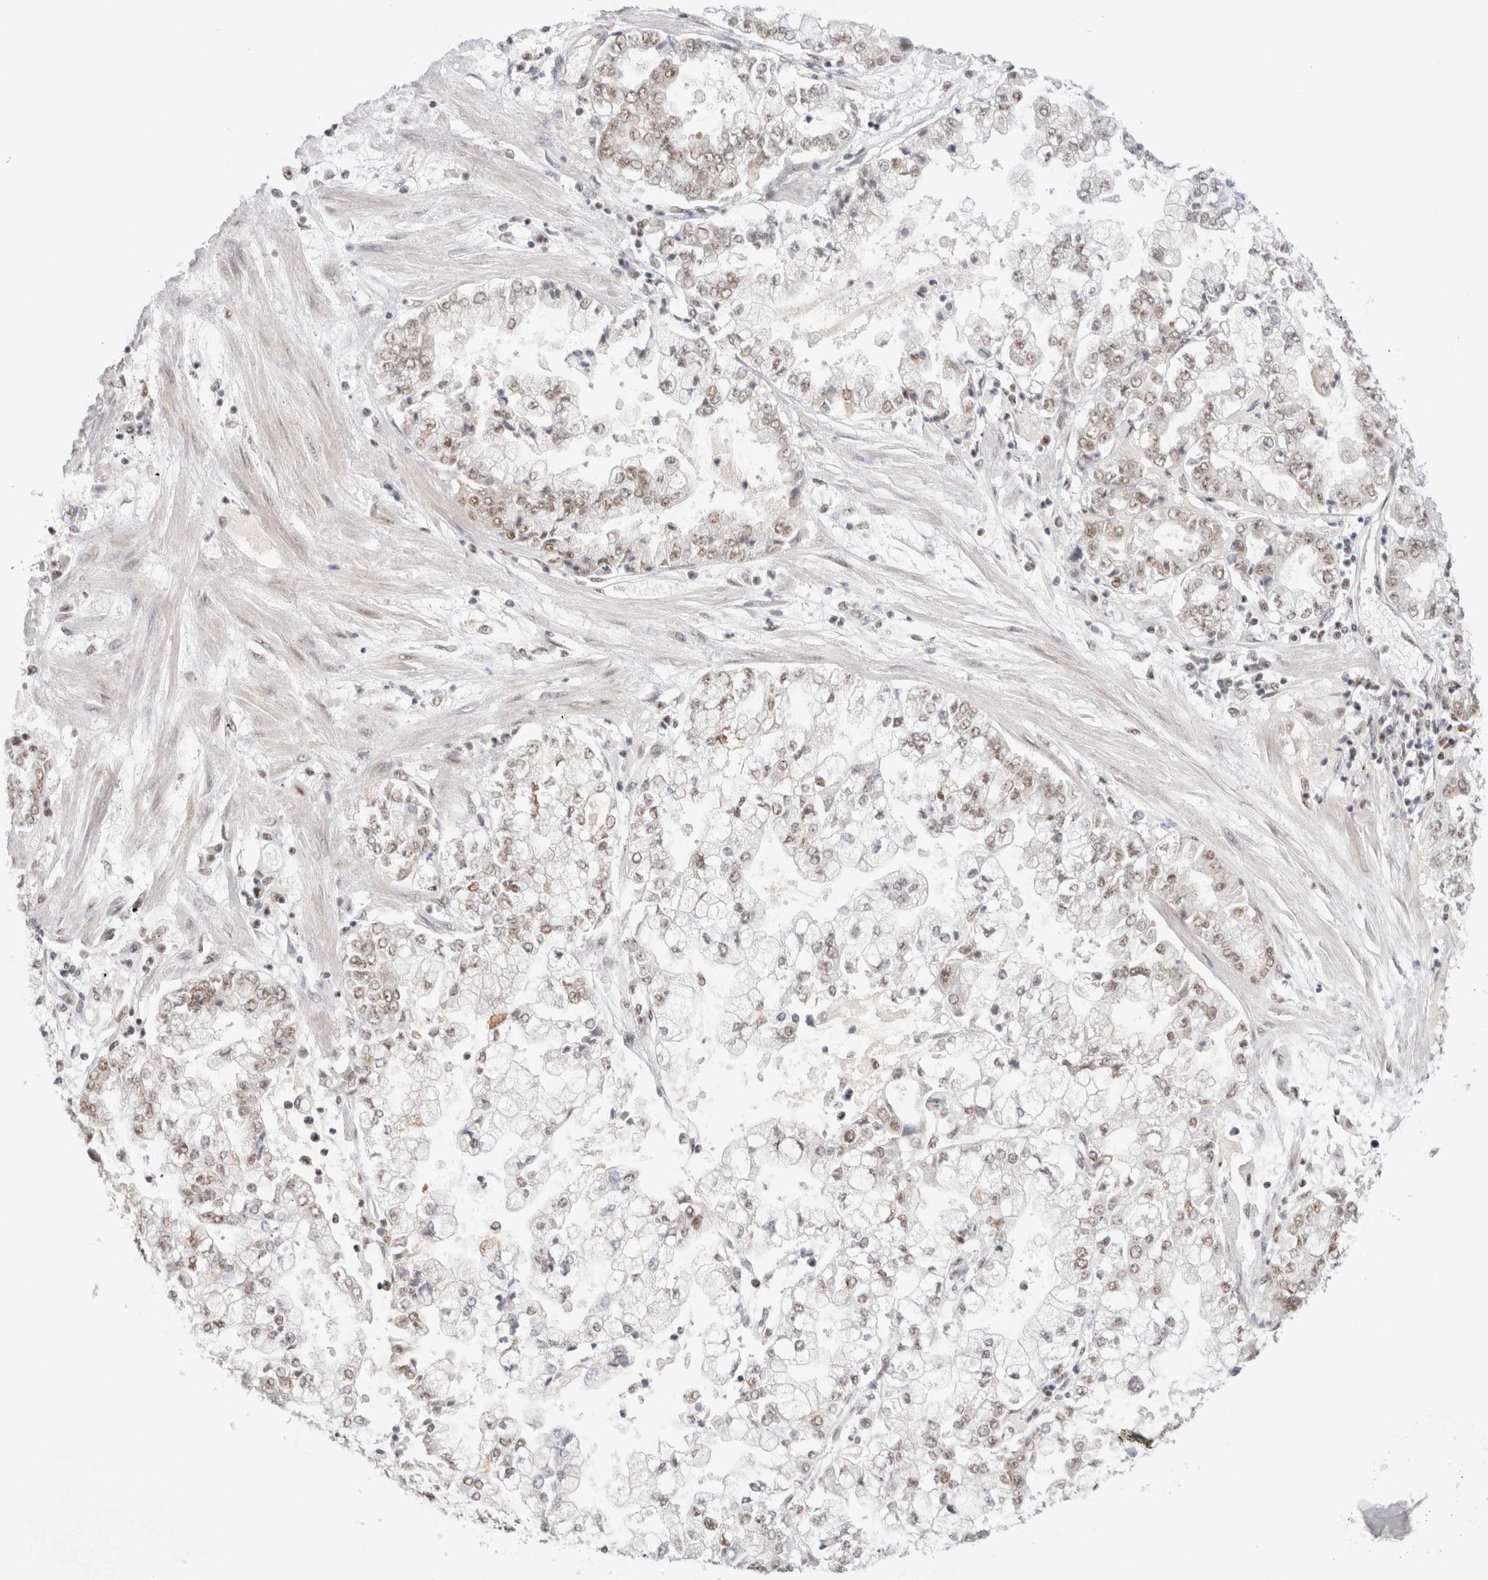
{"staining": {"intensity": "weak", "quantity": "25%-75%", "location": "nuclear"}, "tissue": "stomach cancer", "cell_type": "Tumor cells", "image_type": "cancer", "snomed": [{"axis": "morphology", "description": "Adenocarcinoma, NOS"}, {"axis": "topography", "description": "Stomach"}], "caption": "Immunohistochemical staining of adenocarcinoma (stomach) reveals low levels of weak nuclear protein positivity in about 25%-75% of tumor cells. The staining was performed using DAB, with brown indicating positive protein expression. Nuclei are stained blue with hematoxylin.", "gene": "TRMT12", "patient": {"sex": "male", "age": 76}}